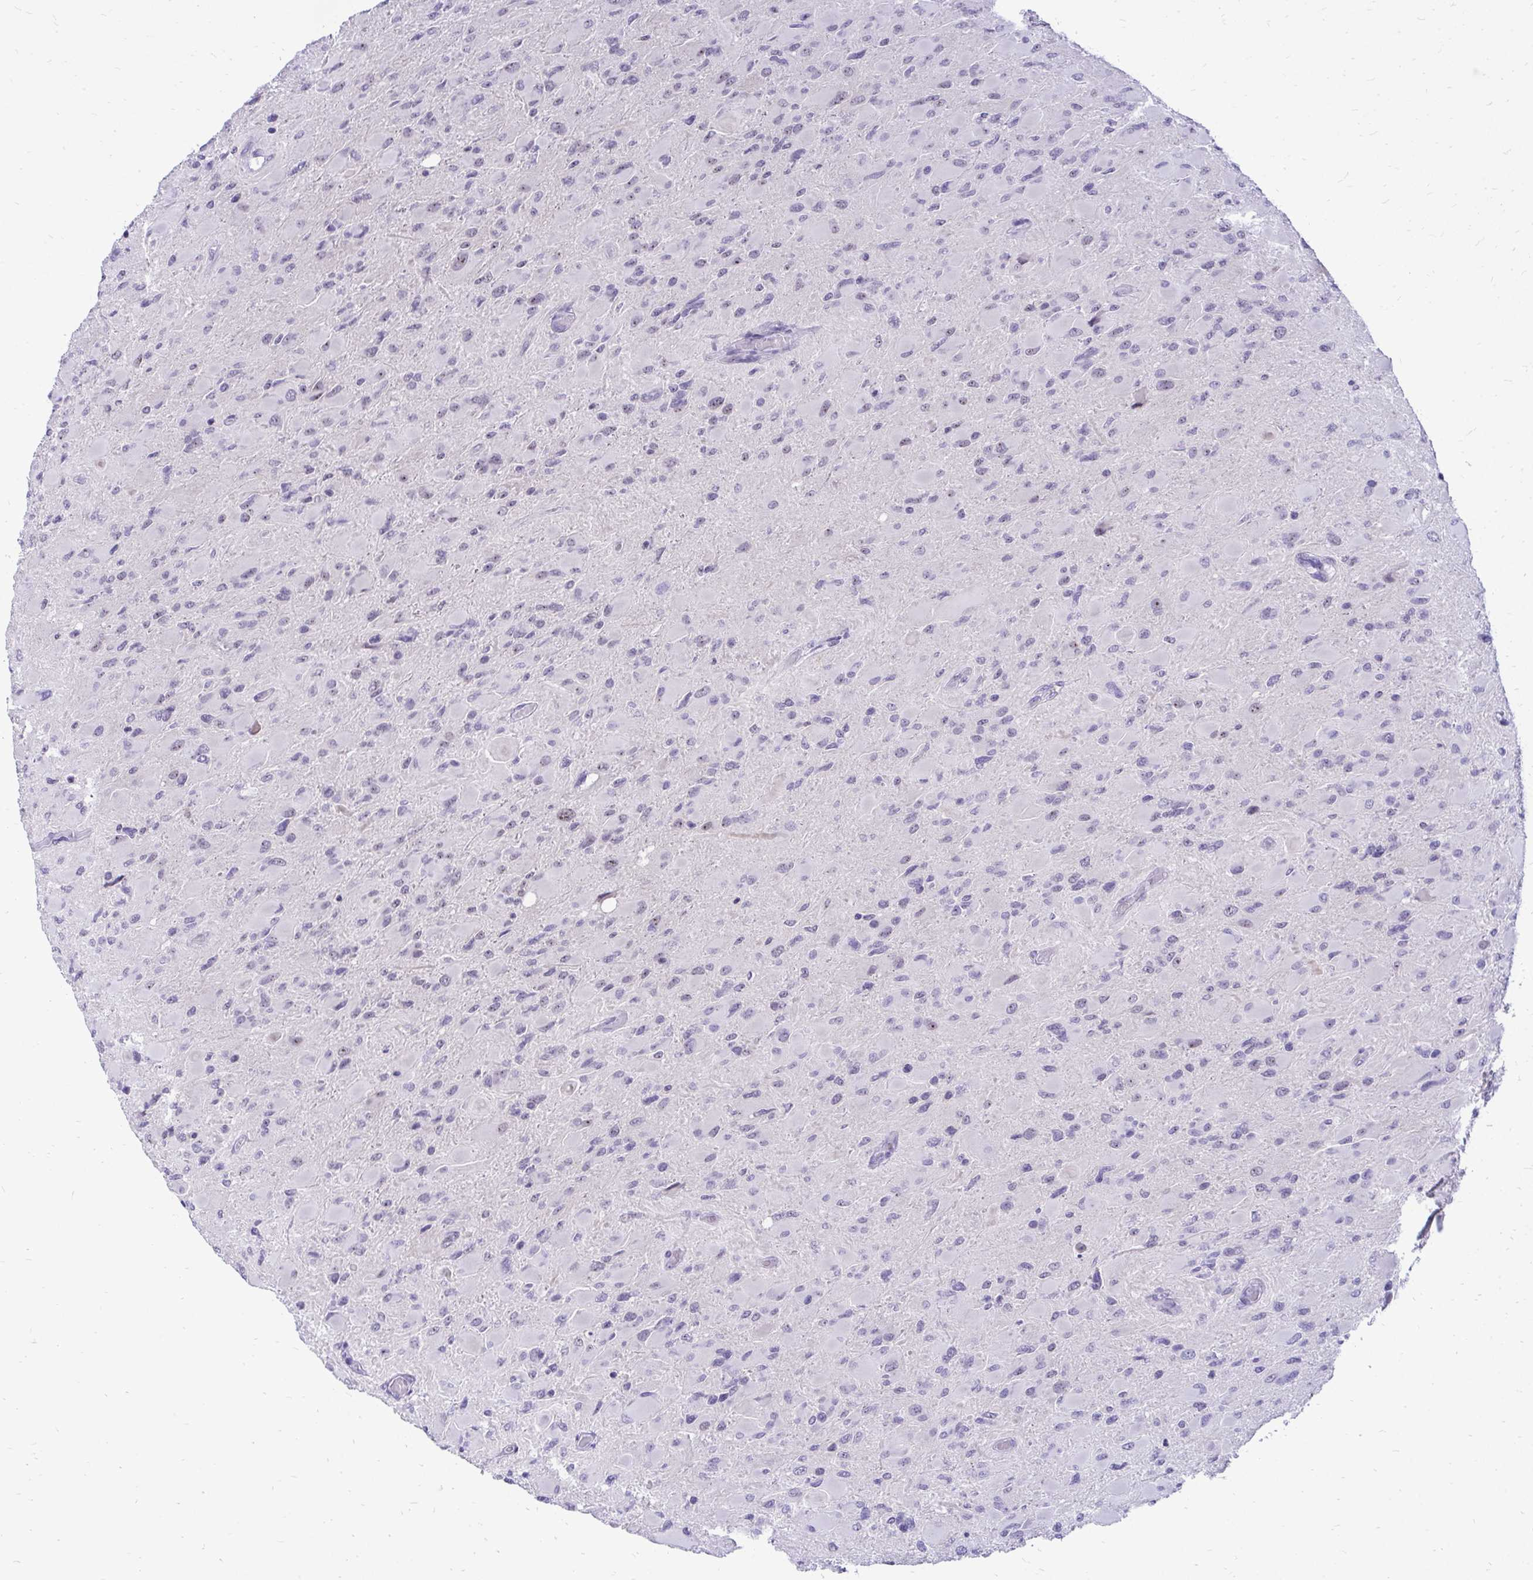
{"staining": {"intensity": "negative", "quantity": "none", "location": "none"}, "tissue": "glioma", "cell_type": "Tumor cells", "image_type": "cancer", "snomed": [{"axis": "morphology", "description": "Glioma, malignant, High grade"}, {"axis": "topography", "description": "Cerebral cortex"}], "caption": "Protein analysis of malignant glioma (high-grade) exhibits no significant positivity in tumor cells.", "gene": "NIFK", "patient": {"sex": "female", "age": 36}}